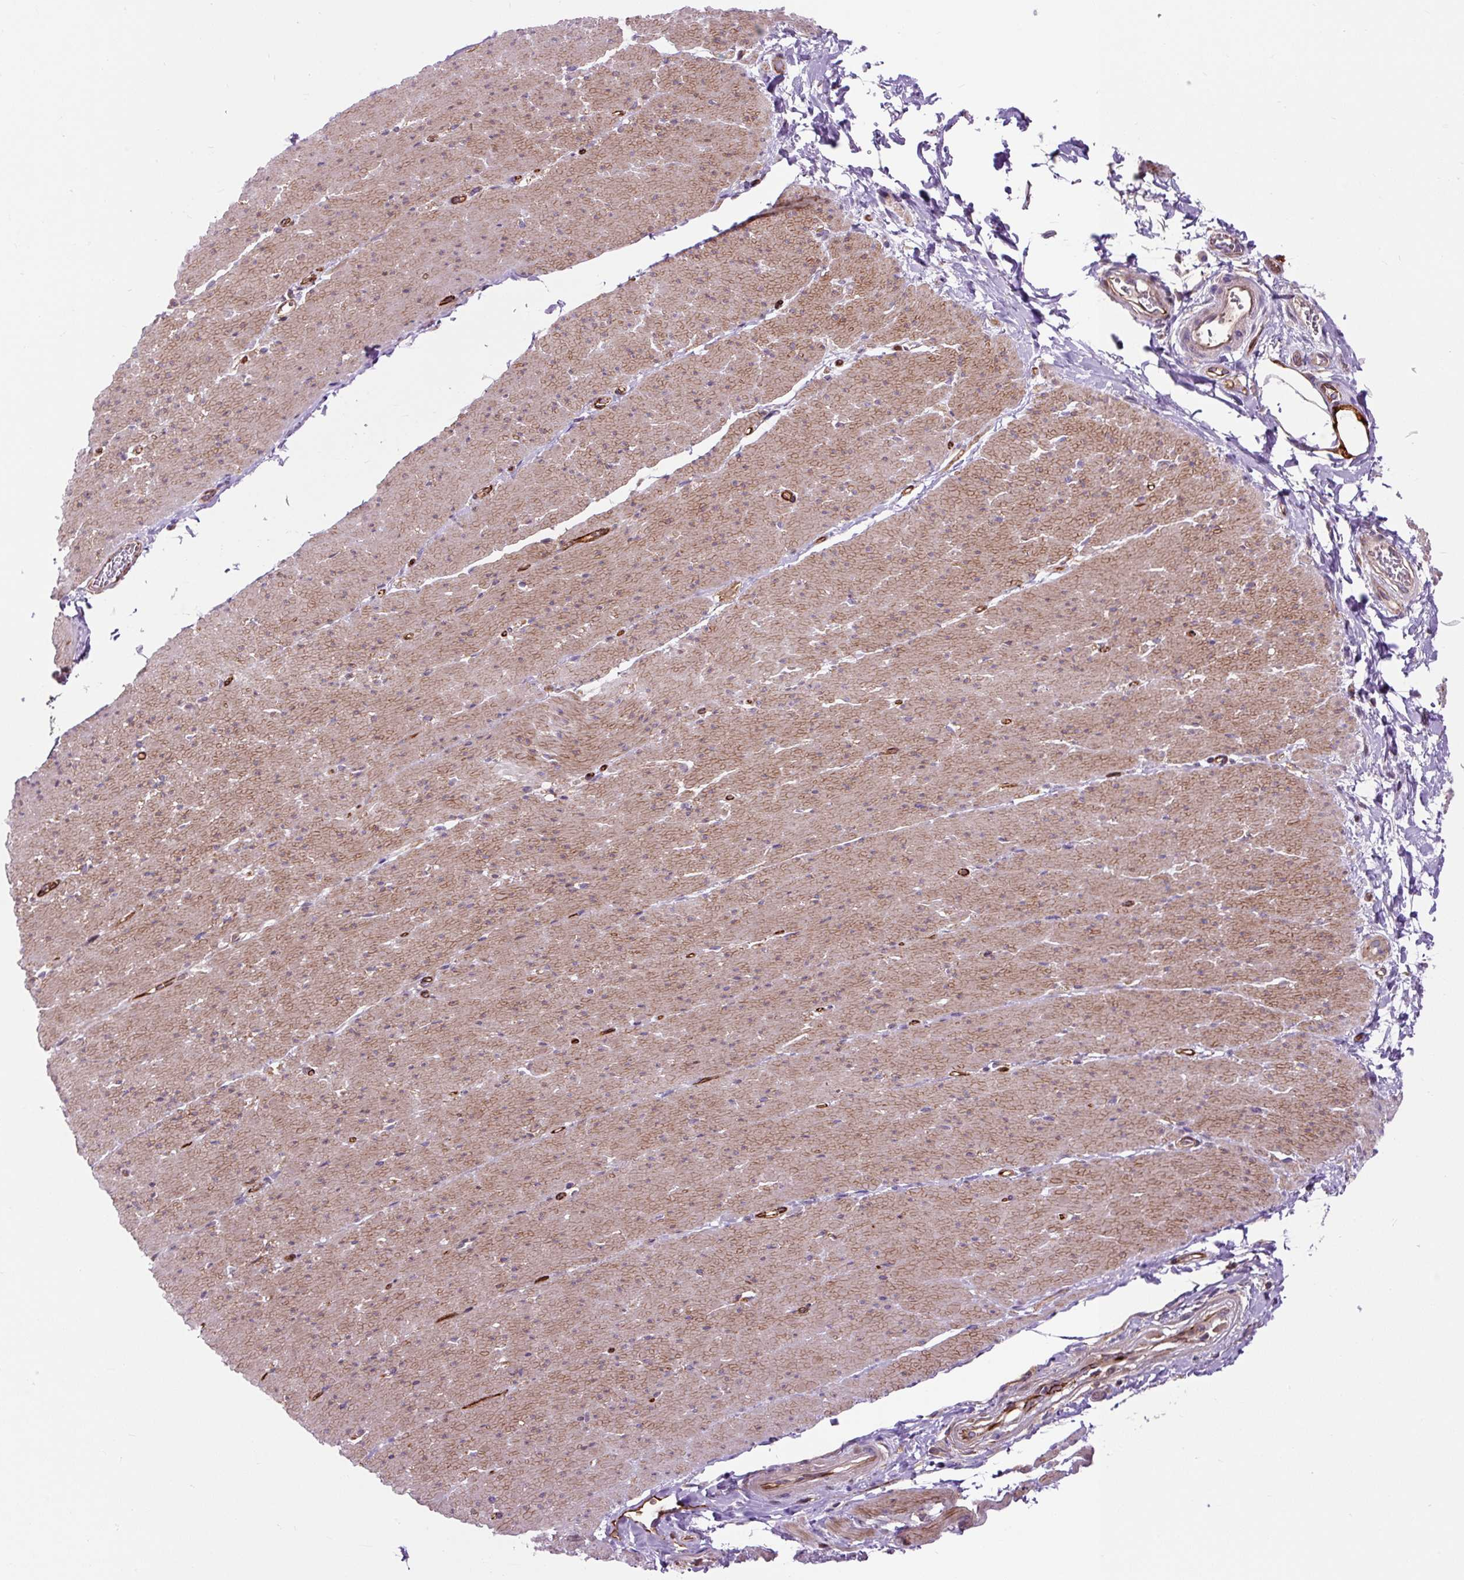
{"staining": {"intensity": "moderate", "quantity": "25%-75%", "location": "cytoplasmic/membranous"}, "tissue": "smooth muscle", "cell_type": "Smooth muscle cells", "image_type": "normal", "snomed": [{"axis": "morphology", "description": "Normal tissue, NOS"}, {"axis": "topography", "description": "Smooth muscle"}, {"axis": "topography", "description": "Rectum"}], "caption": "A high-resolution histopathology image shows immunohistochemistry staining of benign smooth muscle, which demonstrates moderate cytoplasmic/membranous staining in approximately 25%-75% of smooth muscle cells. The staining is performed using DAB brown chromogen to label protein expression. The nuclei are counter-stained blue using hematoxylin.", "gene": "PCDHGB3", "patient": {"sex": "male", "age": 53}}